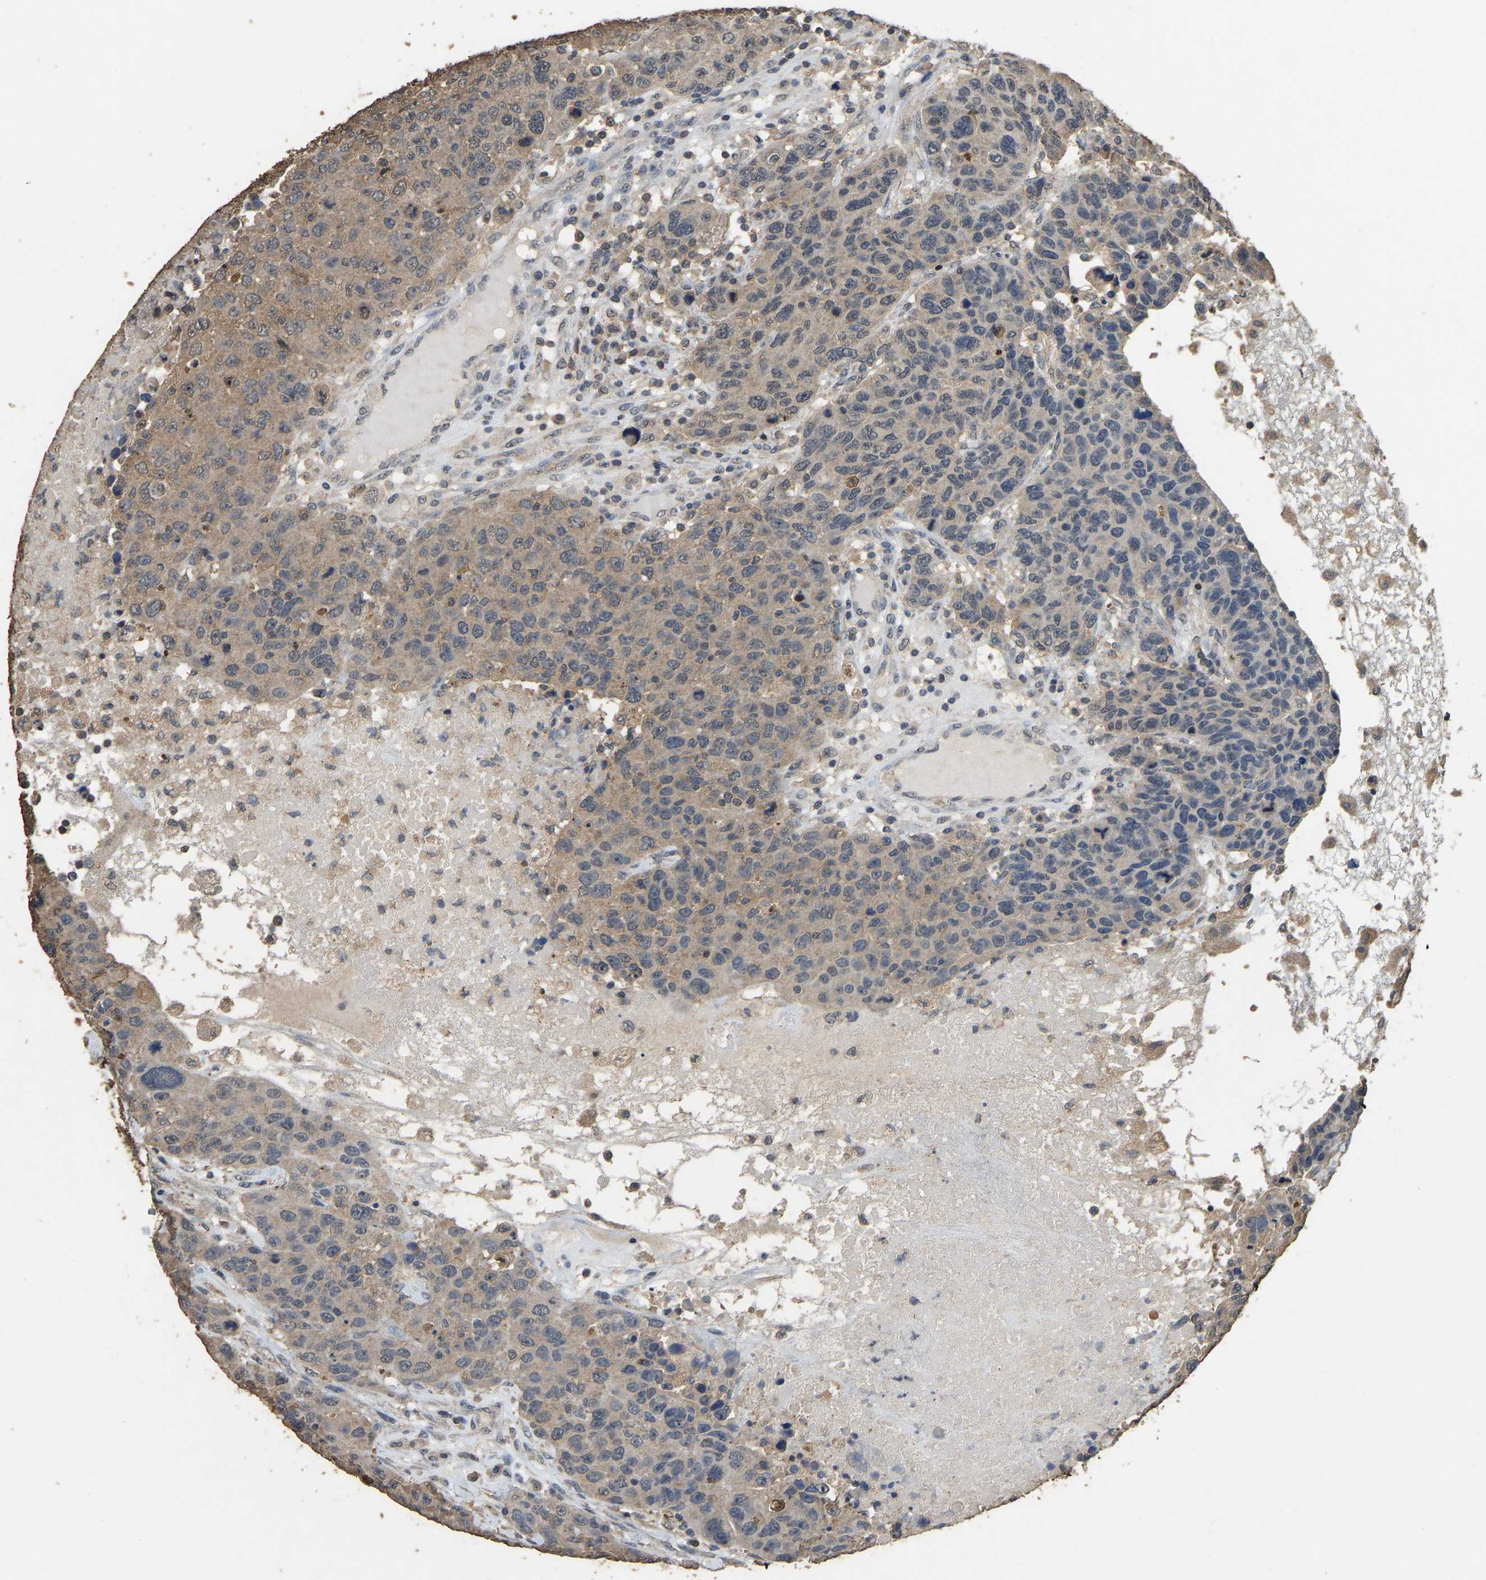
{"staining": {"intensity": "weak", "quantity": "25%-75%", "location": "cytoplasmic/membranous"}, "tissue": "breast cancer", "cell_type": "Tumor cells", "image_type": "cancer", "snomed": [{"axis": "morphology", "description": "Duct carcinoma"}, {"axis": "topography", "description": "Breast"}], "caption": "The histopathology image shows immunohistochemical staining of breast infiltrating ductal carcinoma. There is weak cytoplasmic/membranous staining is appreciated in approximately 25%-75% of tumor cells.", "gene": "CIDEC", "patient": {"sex": "female", "age": 37}}